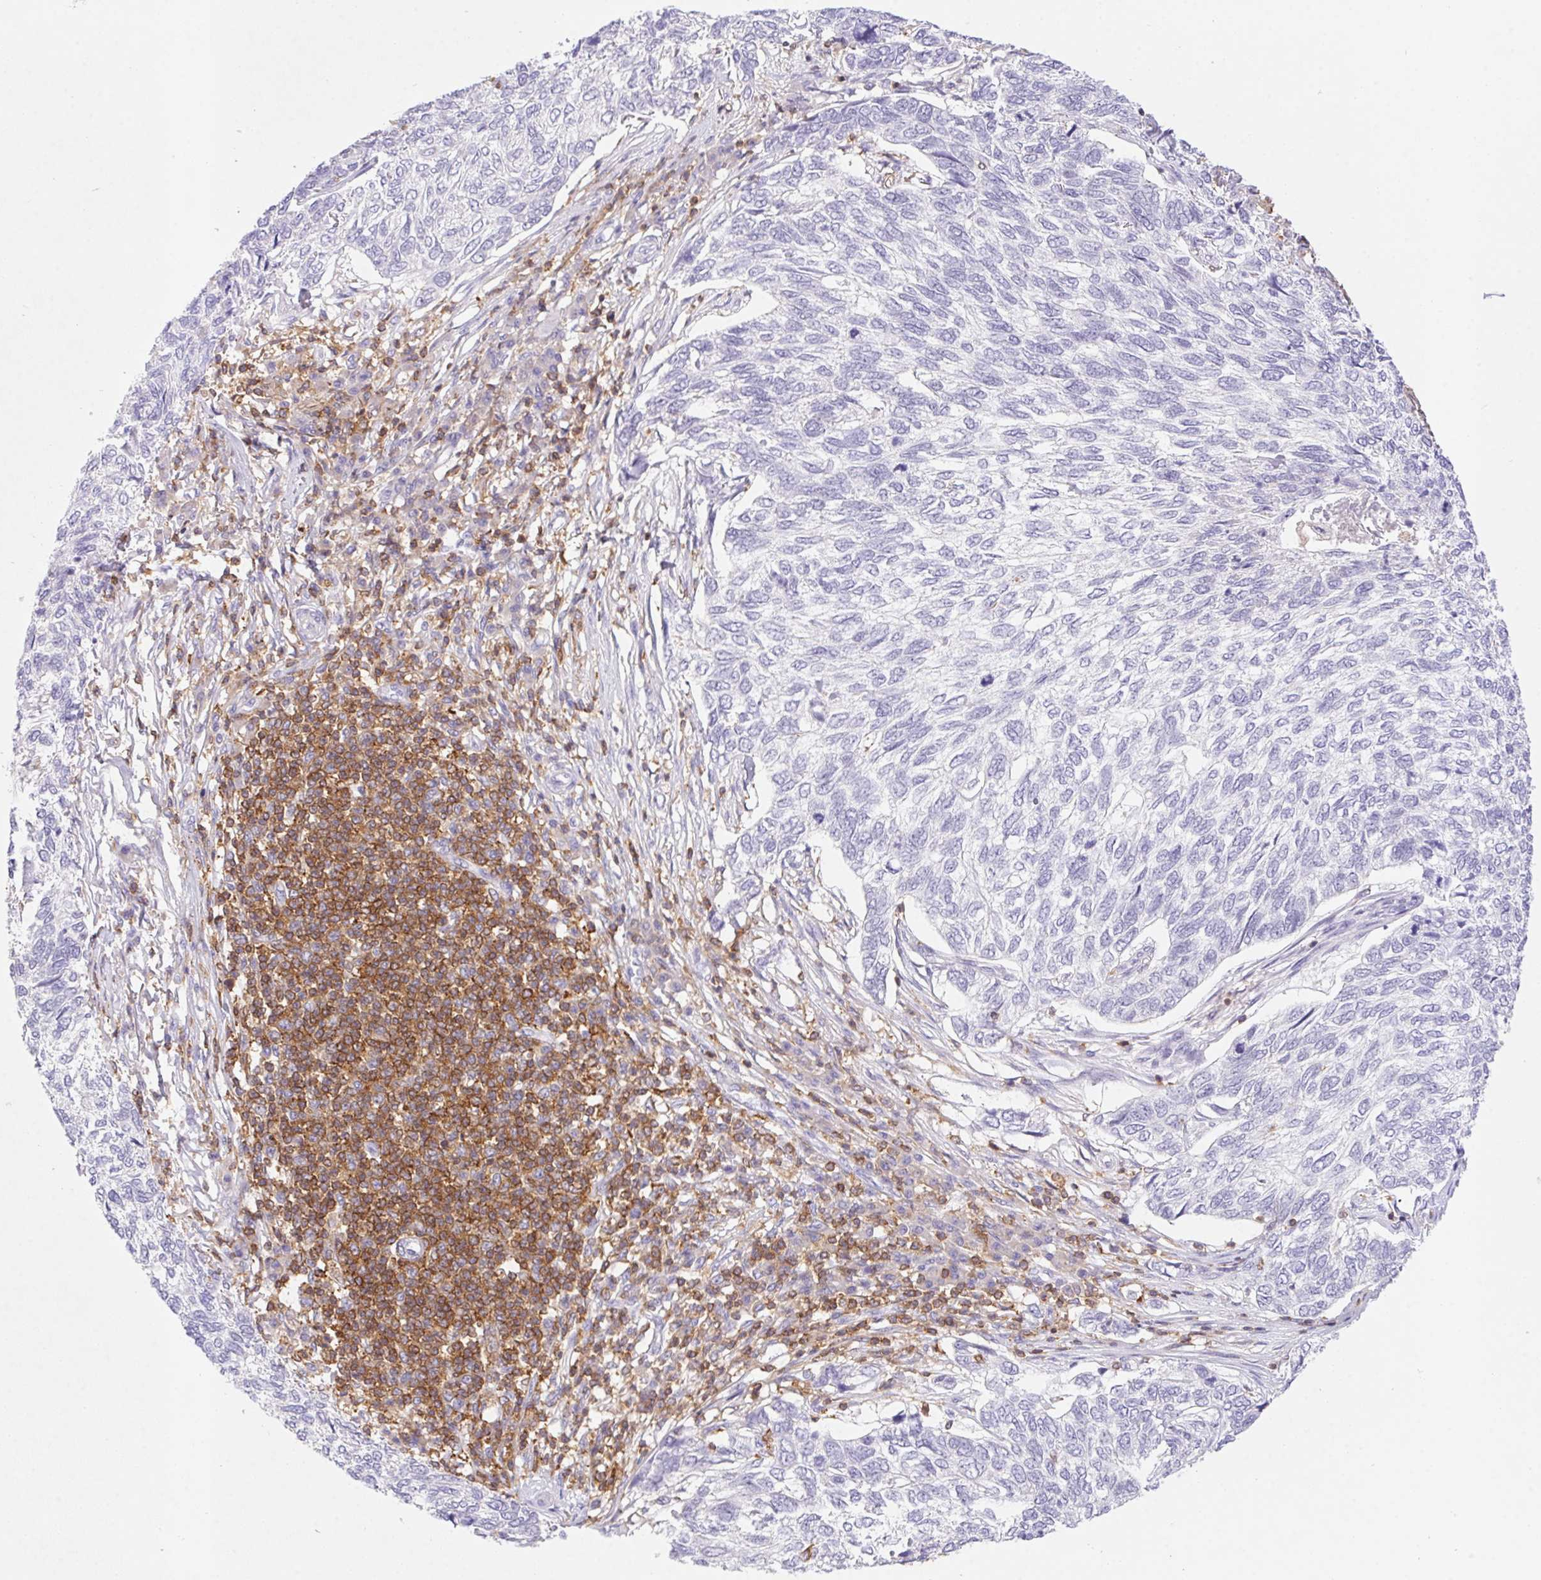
{"staining": {"intensity": "negative", "quantity": "none", "location": "none"}, "tissue": "skin cancer", "cell_type": "Tumor cells", "image_type": "cancer", "snomed": [{"axis": "morphology", "description": "Basal cell carcinoma"}, {"axis": "topography", "description": "Skin"}], "caption": "There is no significant staining in tumor cells of skin basal cell carcinoma.", "gene": "APBB1IP", "patient": {"sex": "female", "age": 65}}